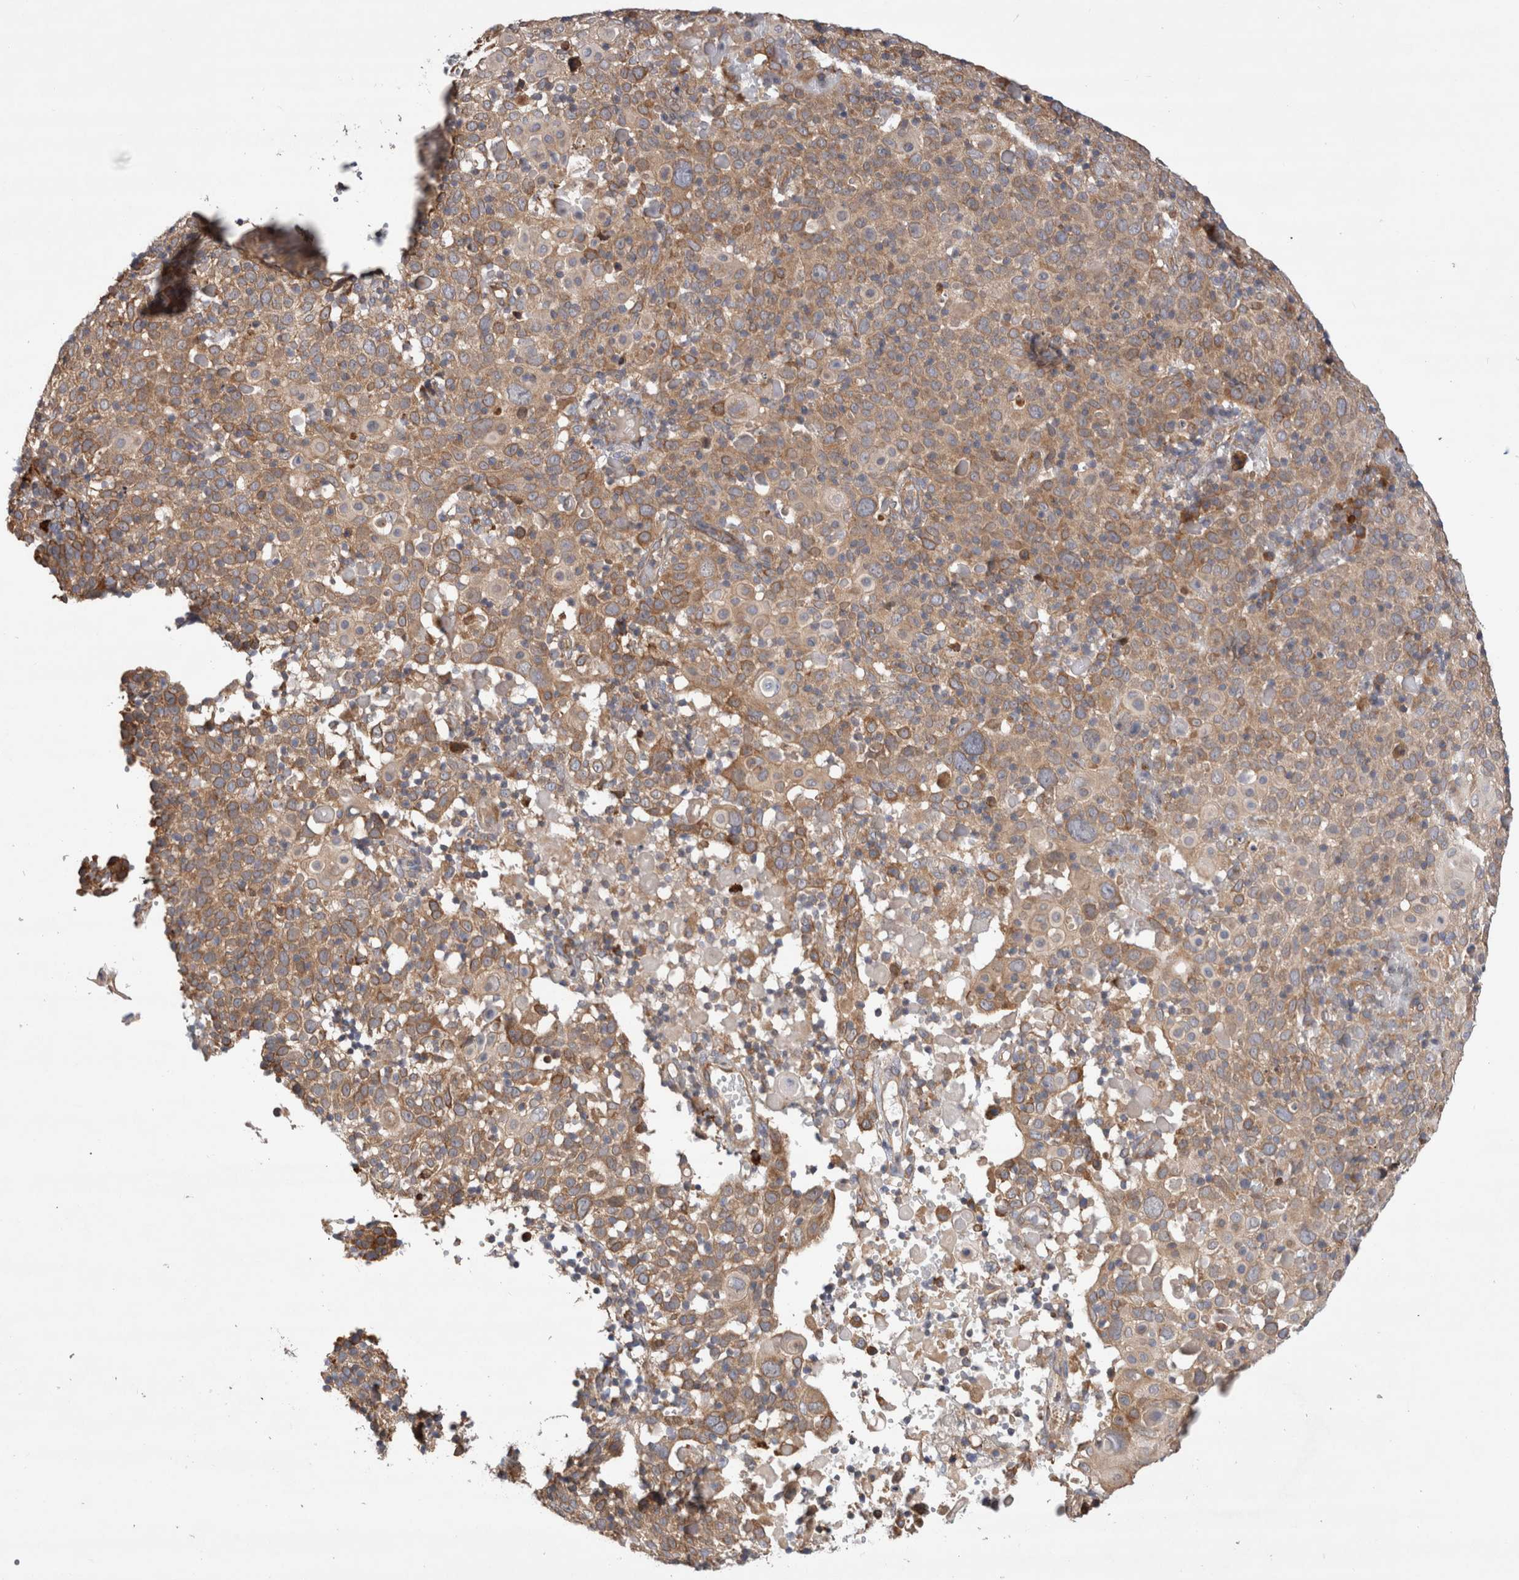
{"staining": {"intensity": "weak", "quantity": ">75%", "location": "cytoplasmic/membranous"}, "tissue": "cervical cancer", "cell_type": "Tumor cells", "image_type": "cancer", "snomed": [{"axis": "morphology", "description": "Squamous cell carcinoma, NOS"}, {"axis": "topography", "description": "Cervix"}], "caption": "Approximately >75% of tumor cells in cervical cancer (squamous cell carcinoma) show weak cytoplasmic/membranous protein expression as visualized by brown immunohistochemical staining.", "gene": "PDCD10", "patient": {"sex": "female", "age": 74}}